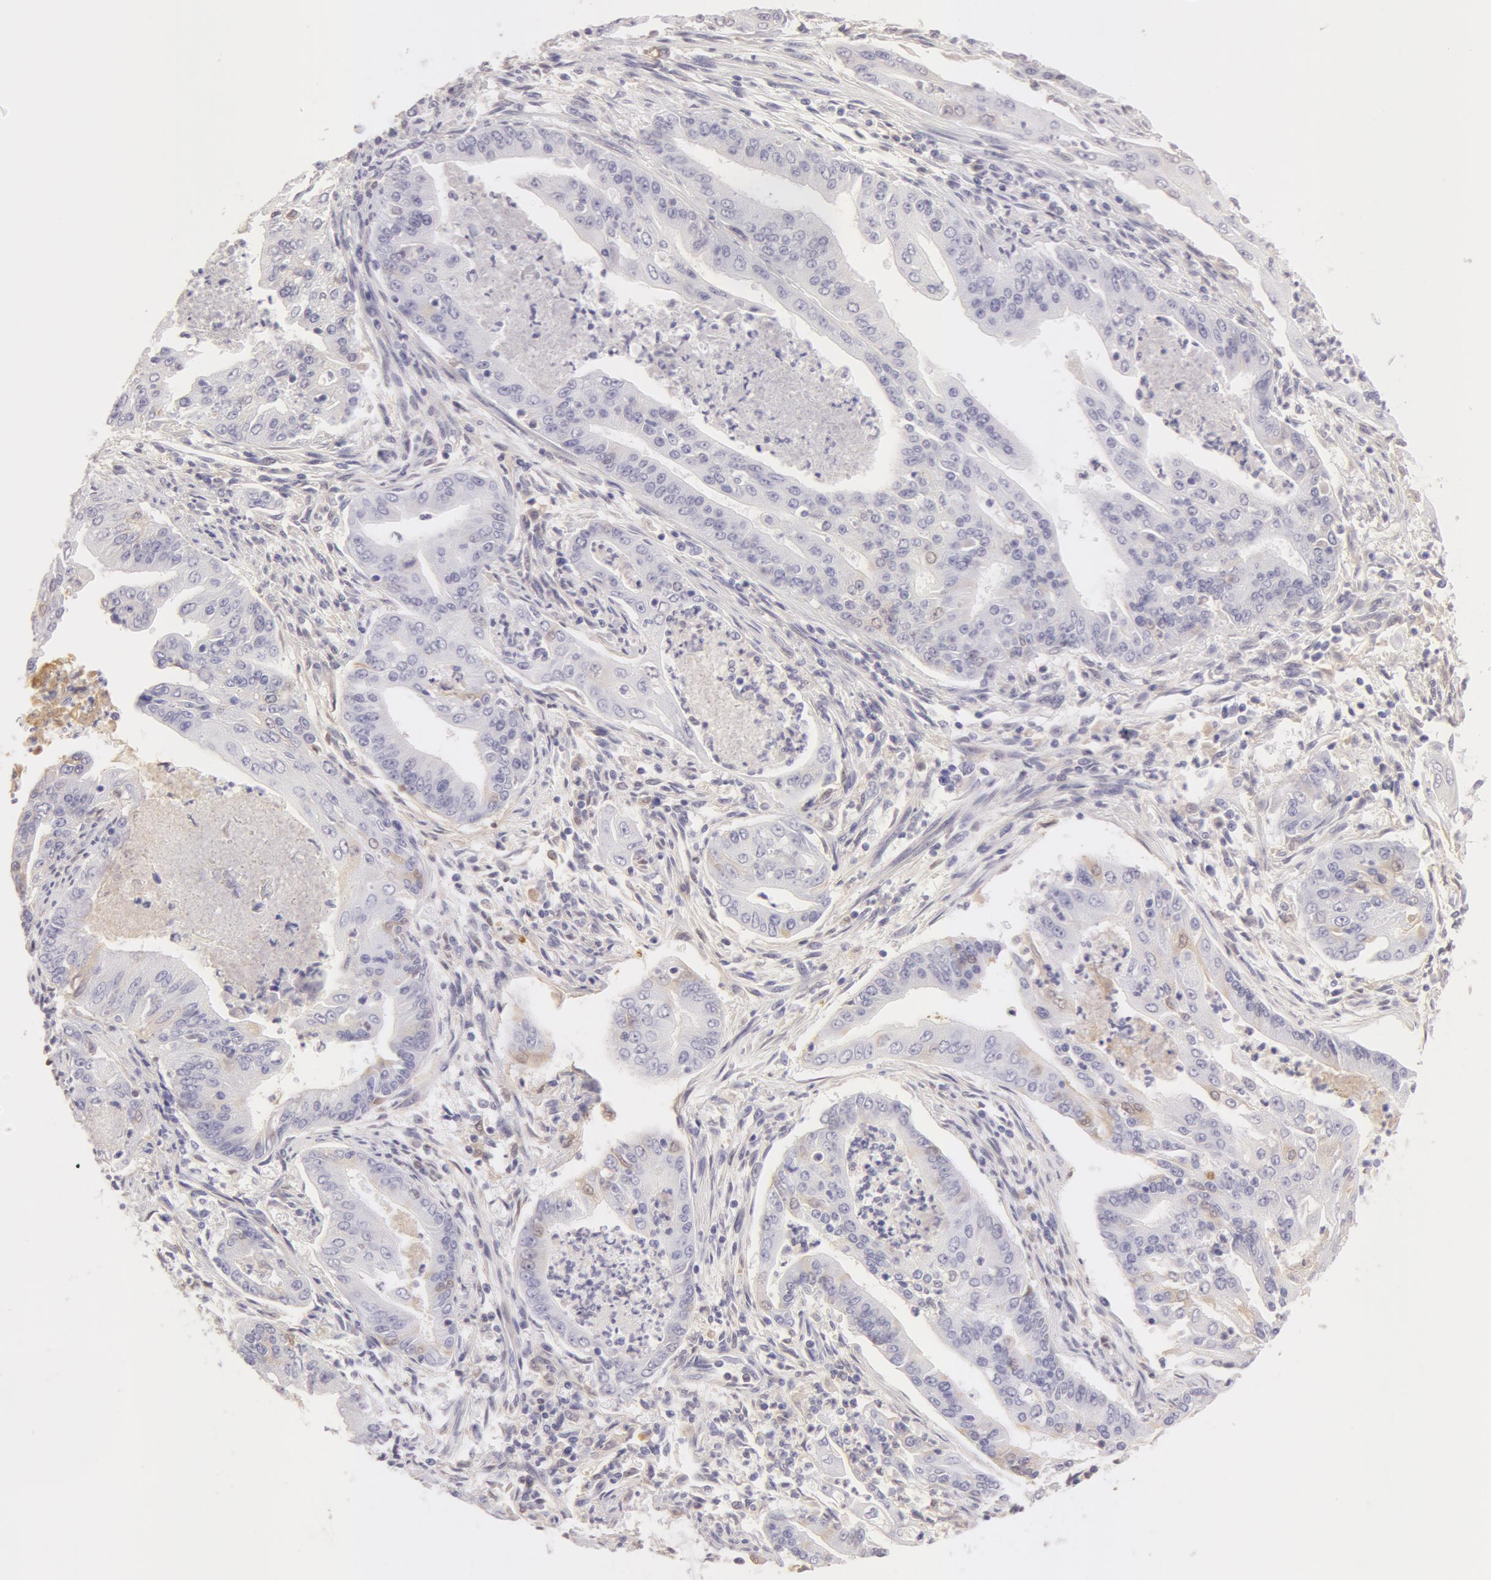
{"staining": {"intensity": "weak", "quantity": "<25%", "location": "cytoplasmic/membranous,nuclear"}, "tissue": "endometrial cancer", "cell_type": "Tumor cells", "image_type": "cancer", "snomed": [{"axis": "morphology", "description": "Adenocarcinoma, NOS"}, {"axis": "topography", "description": "Endometrium"}], "caption": "DAB immunohistochemical staining of endometrial cancer demonstrates no significant expression in tumor cells.", "gene": "AHSG", "patient": {"sex": "female", "age": 63}}